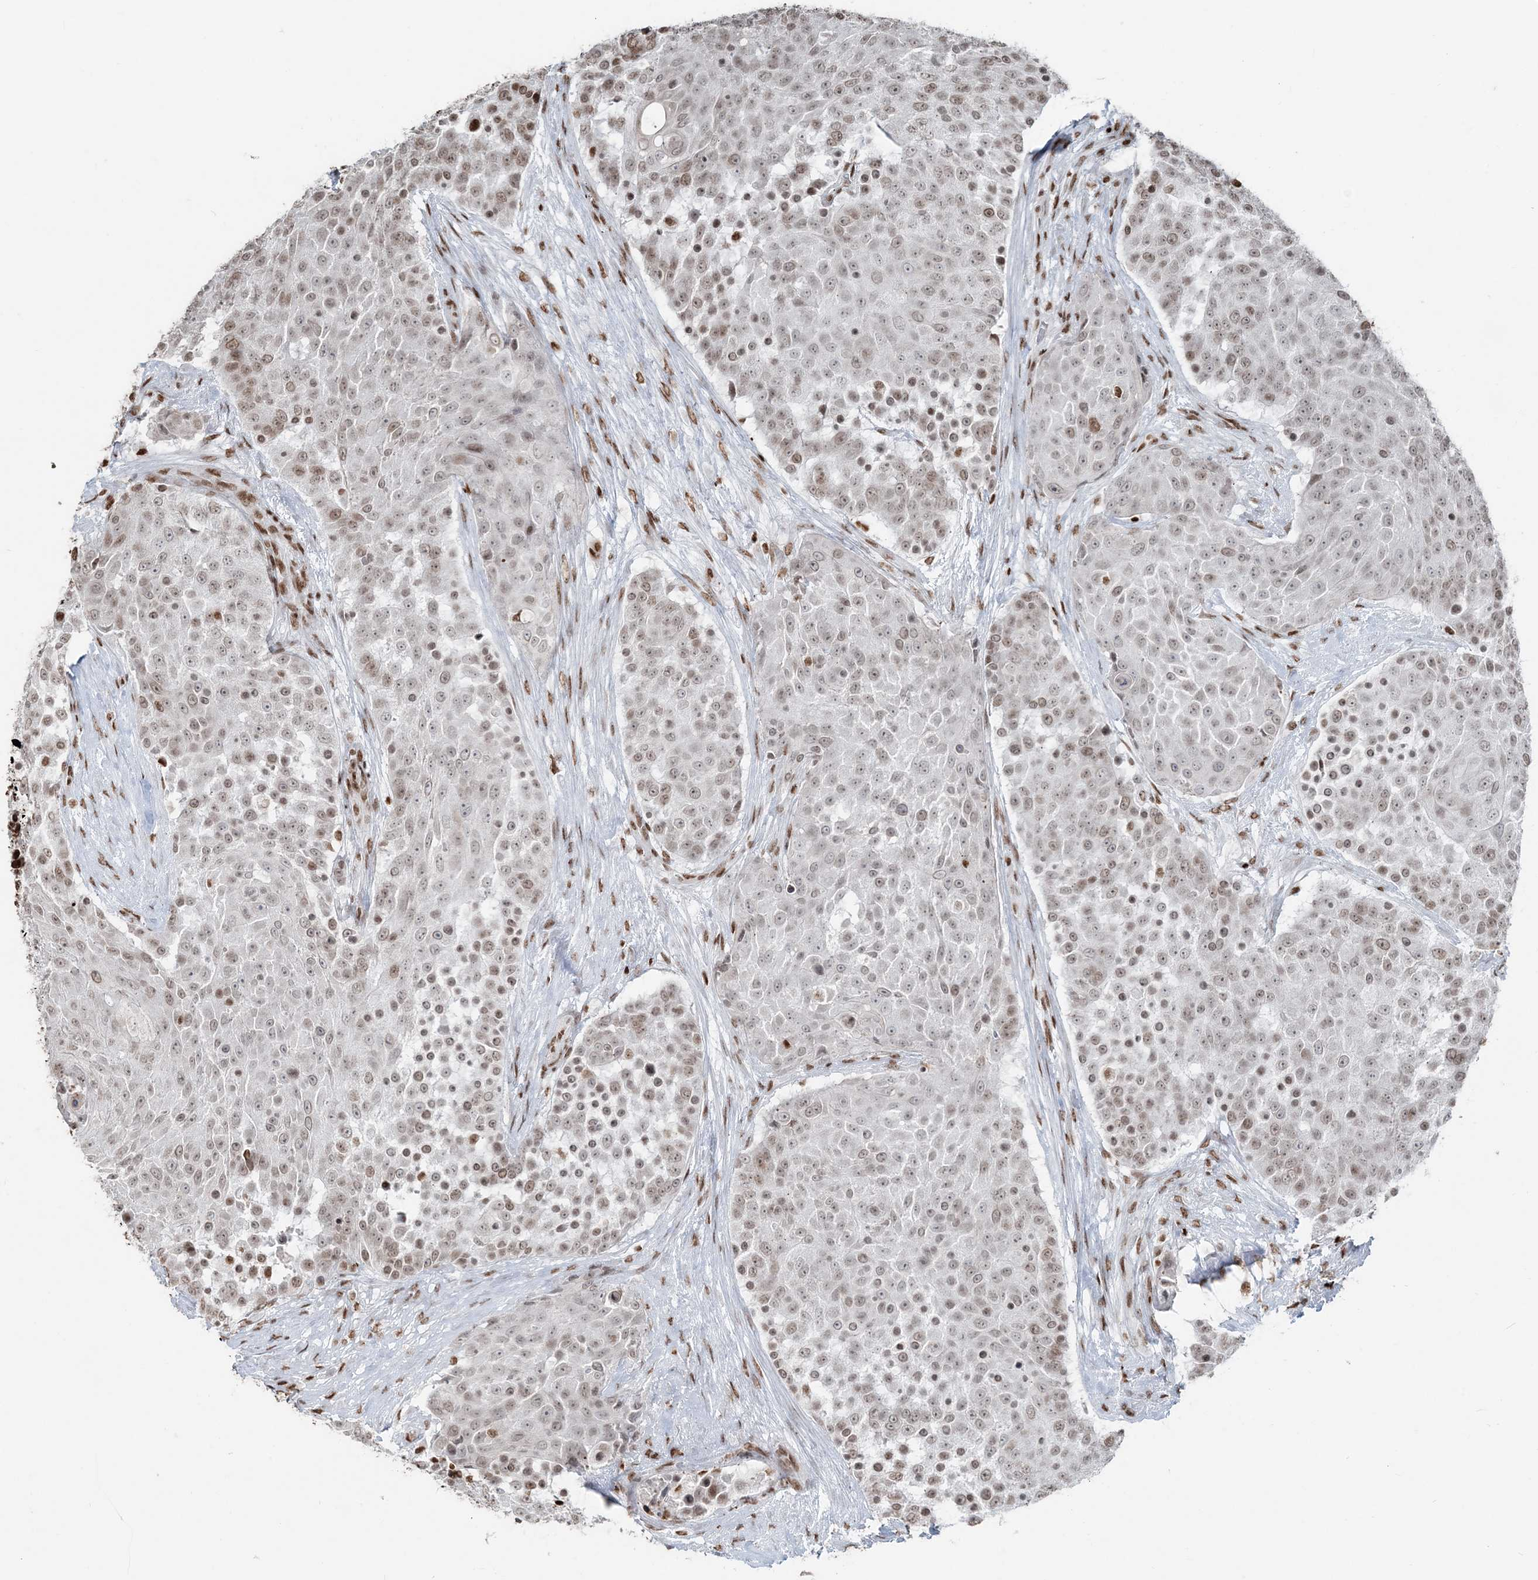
{"staining": {"intensity": "moderate", "quantity": "<25%", "location": "nuclear"}, "tissue": "urothelial cancer", "cell_type": "Tumor cells", "image_type": "cancer", "snomed": [{"axis": "morphology", "description": "Urothelial carcinoma, High grade"}, {"axis": "topography", "description": "Urinary bladder"}], "caption": "Protein expression analysis of human urothelial cancer reveals moderate nuclear expression in about <25% of tumor cells.", "gene": "H3-3B", "patient": {"sex": "female", "age": 63}}